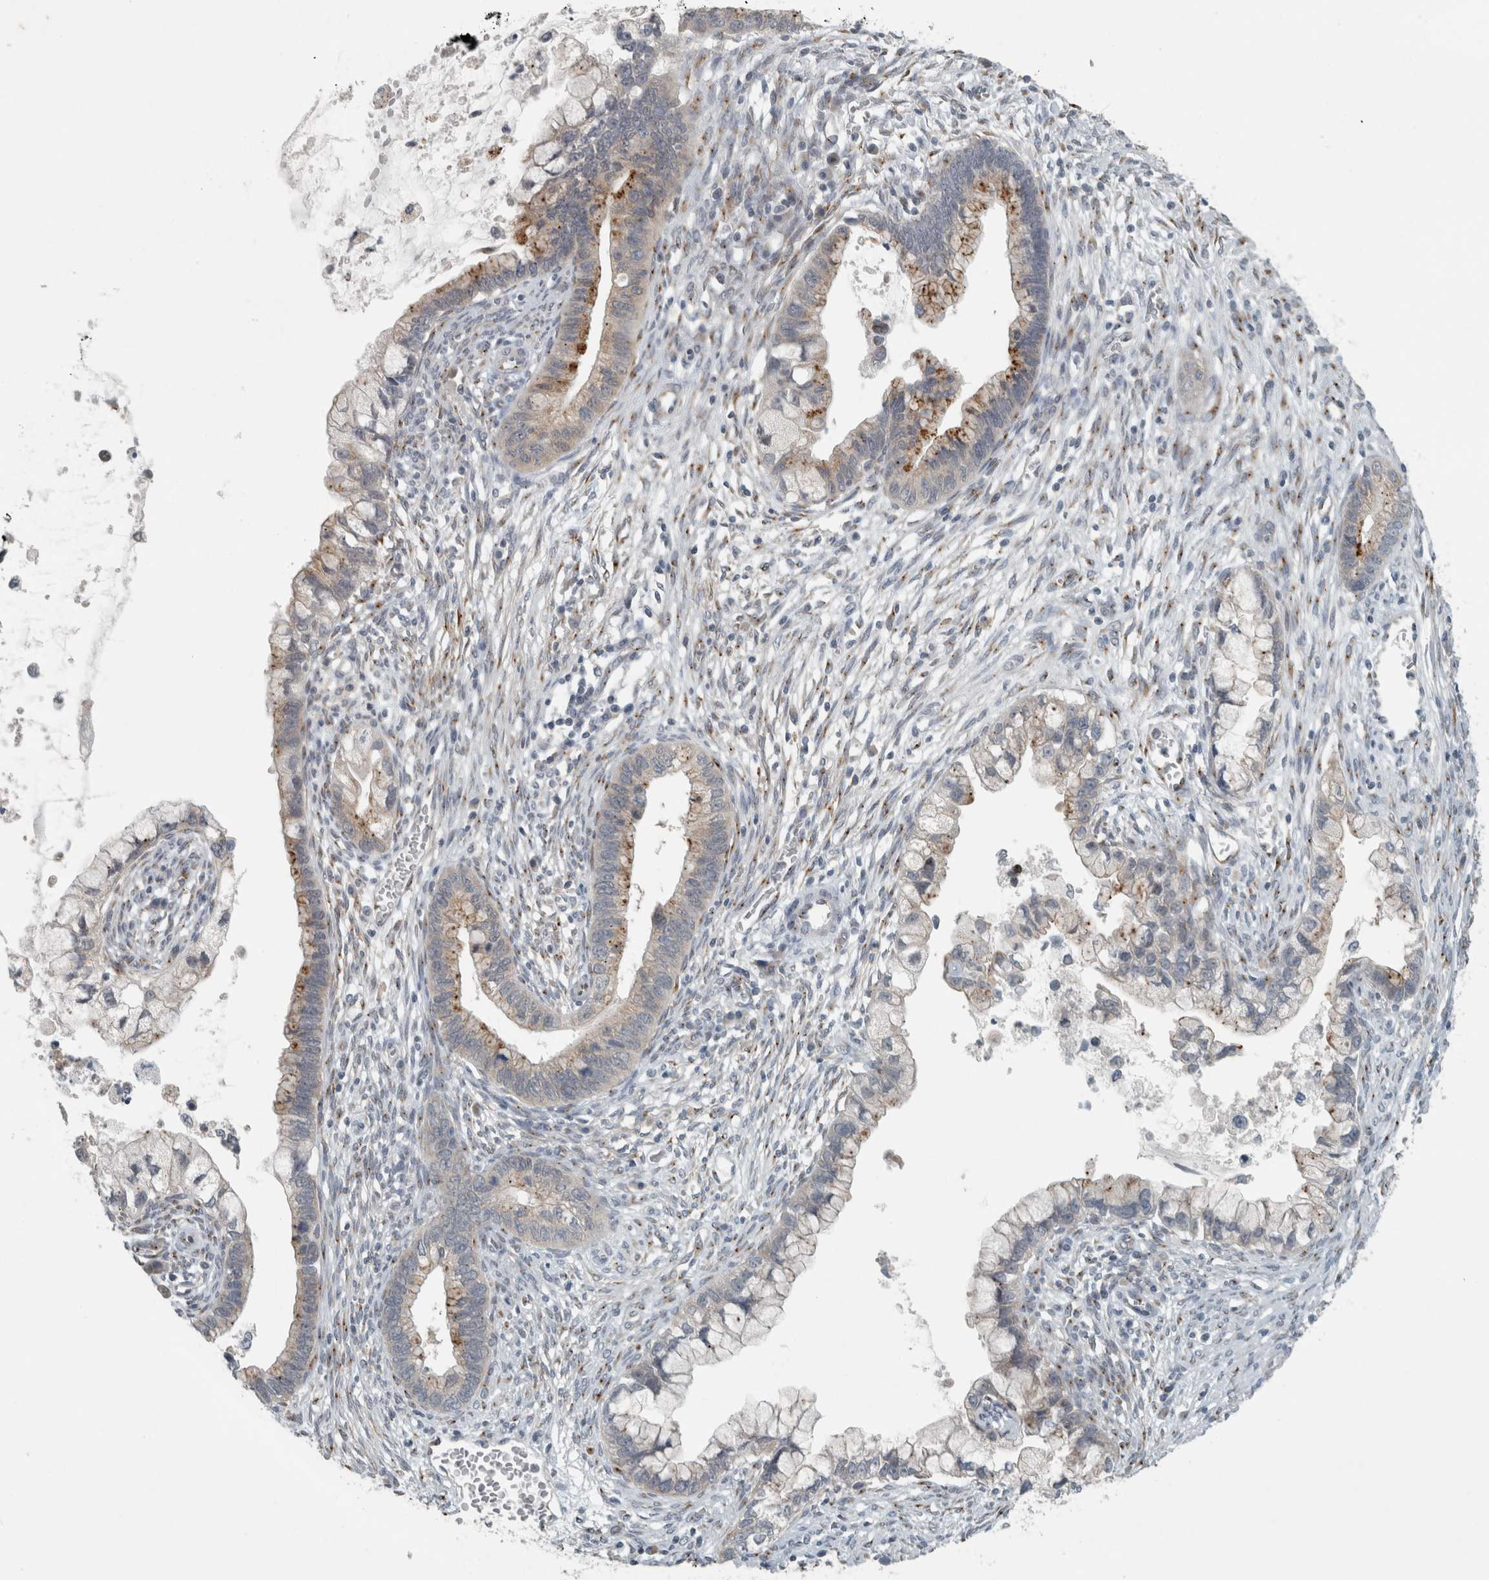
{"staining": {"intensity": "moderate", "quantity": "<25%", "location": "cytoplasmic/membranous"}, "tissue": "cervical cancer", "cell_type": "Tumor cells", "image_type": "cancer", "snomed": [{"axis": "morphology", "description": "Adenocarcinoma, NOS"}, {"axis": "topography", "description": "Cervix"}], "caption": "Immunohistochemistry (IHC) (DAB (3,3'-diaminobenzidine)) staining of human cervical cancer shows moderate cytoplasmic/membranous protein staining in approximately <25% of tumor cells. (Brightfield microscopy of DAB IHC at high magnification).", "gene": "KIF1C", "patient": {"sex": "female", "age": 44}}